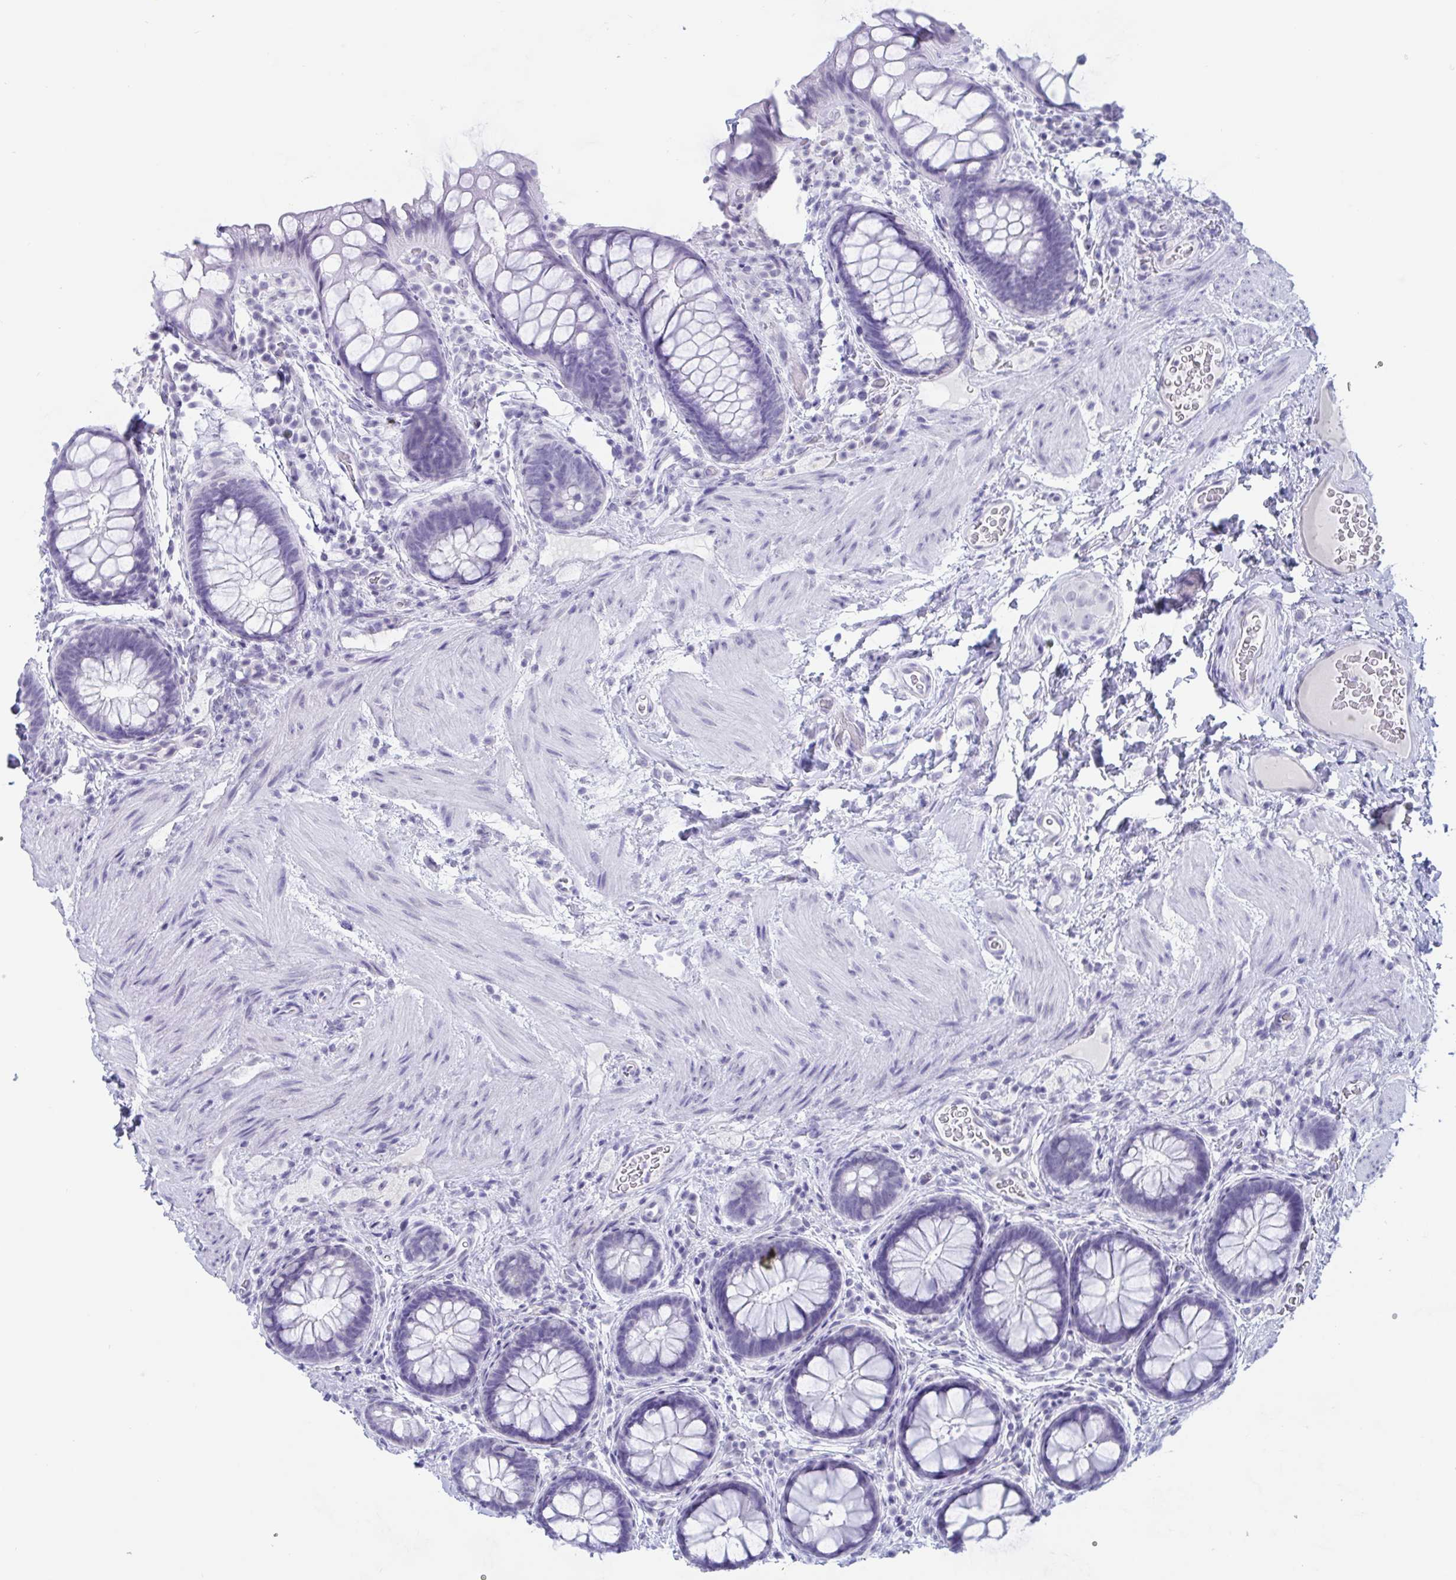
{"staining": {"intensity": "negative", "quantity": "none", "location": "none"}, "tissue": "rectum", "cell_type": "Glandular cells", "image_type": "normal", "snomed": [{"axis": "morphology", "description": "Normal tissue, NOS"}, {"axis": "topography", "description": "Rectum"}], "caption": "DAB immunohistochemical staining of unremarkable human rectum reveals no significant expression in glandular cells. (DAB (3,3'-diaminobenzidine) immunohistochemistry (IHC) visualized using brightfield microscopy, high magnification).", "gene": "CDX4", "patient": {"sex": "female", "age": 69}}